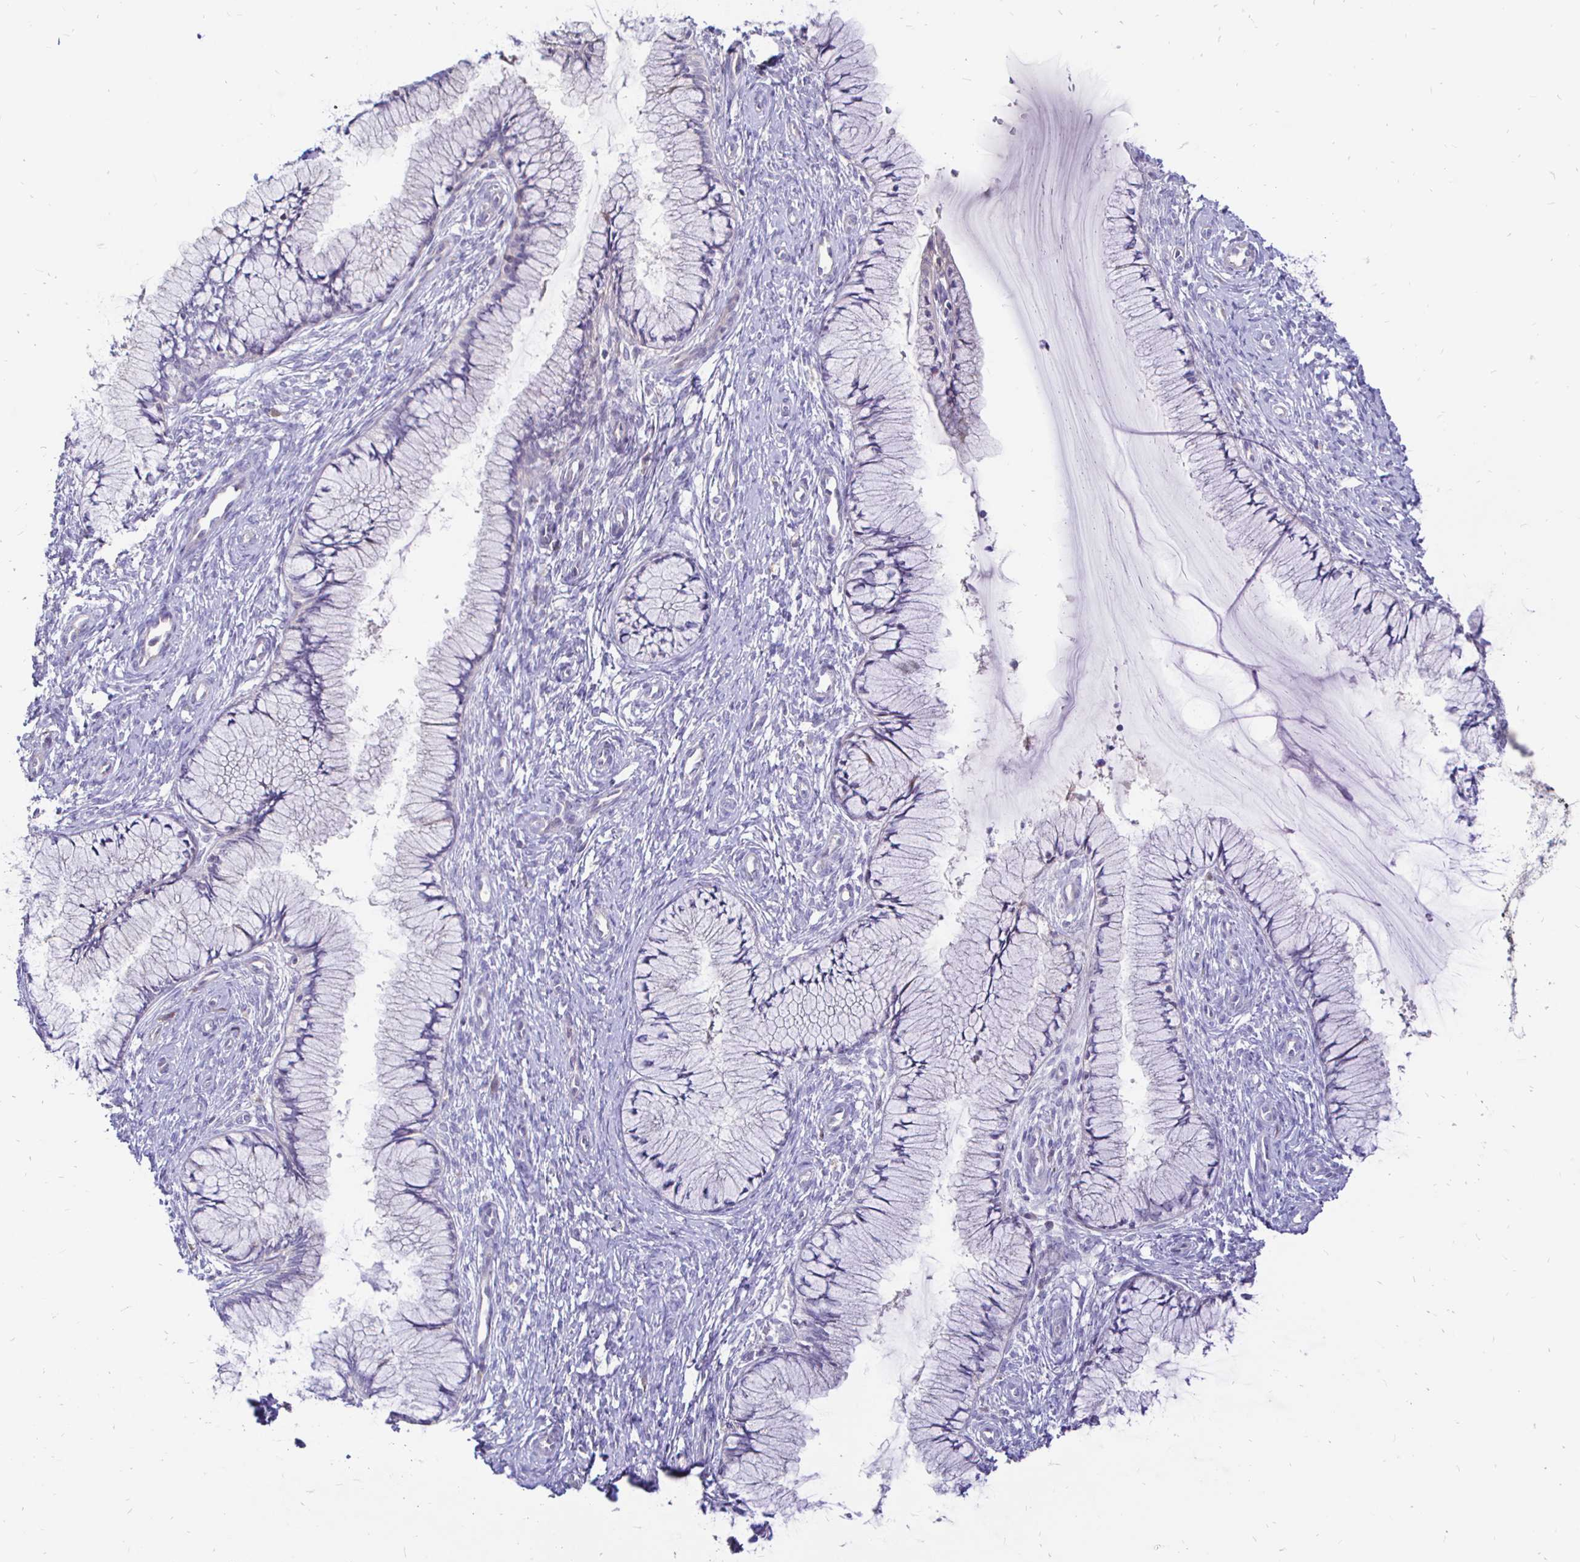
{"staining": {"intensity": "negative", "quantity": "none", "location": "none"}, "tissue": "cervix", "cell_type": "Glandular cells", "image_type": "normal", "snomed": [{"axis": "morphology", "description": "Normal tissue, NOS"}, {"axis": "topography", "description": "Cervix"}], "caption": "This is an immunohistochemistry image of normal cervix. There is no positivity in glandular cells.", "gene": "NECAB1", "patient": {"sex": "female", "age": 37}}